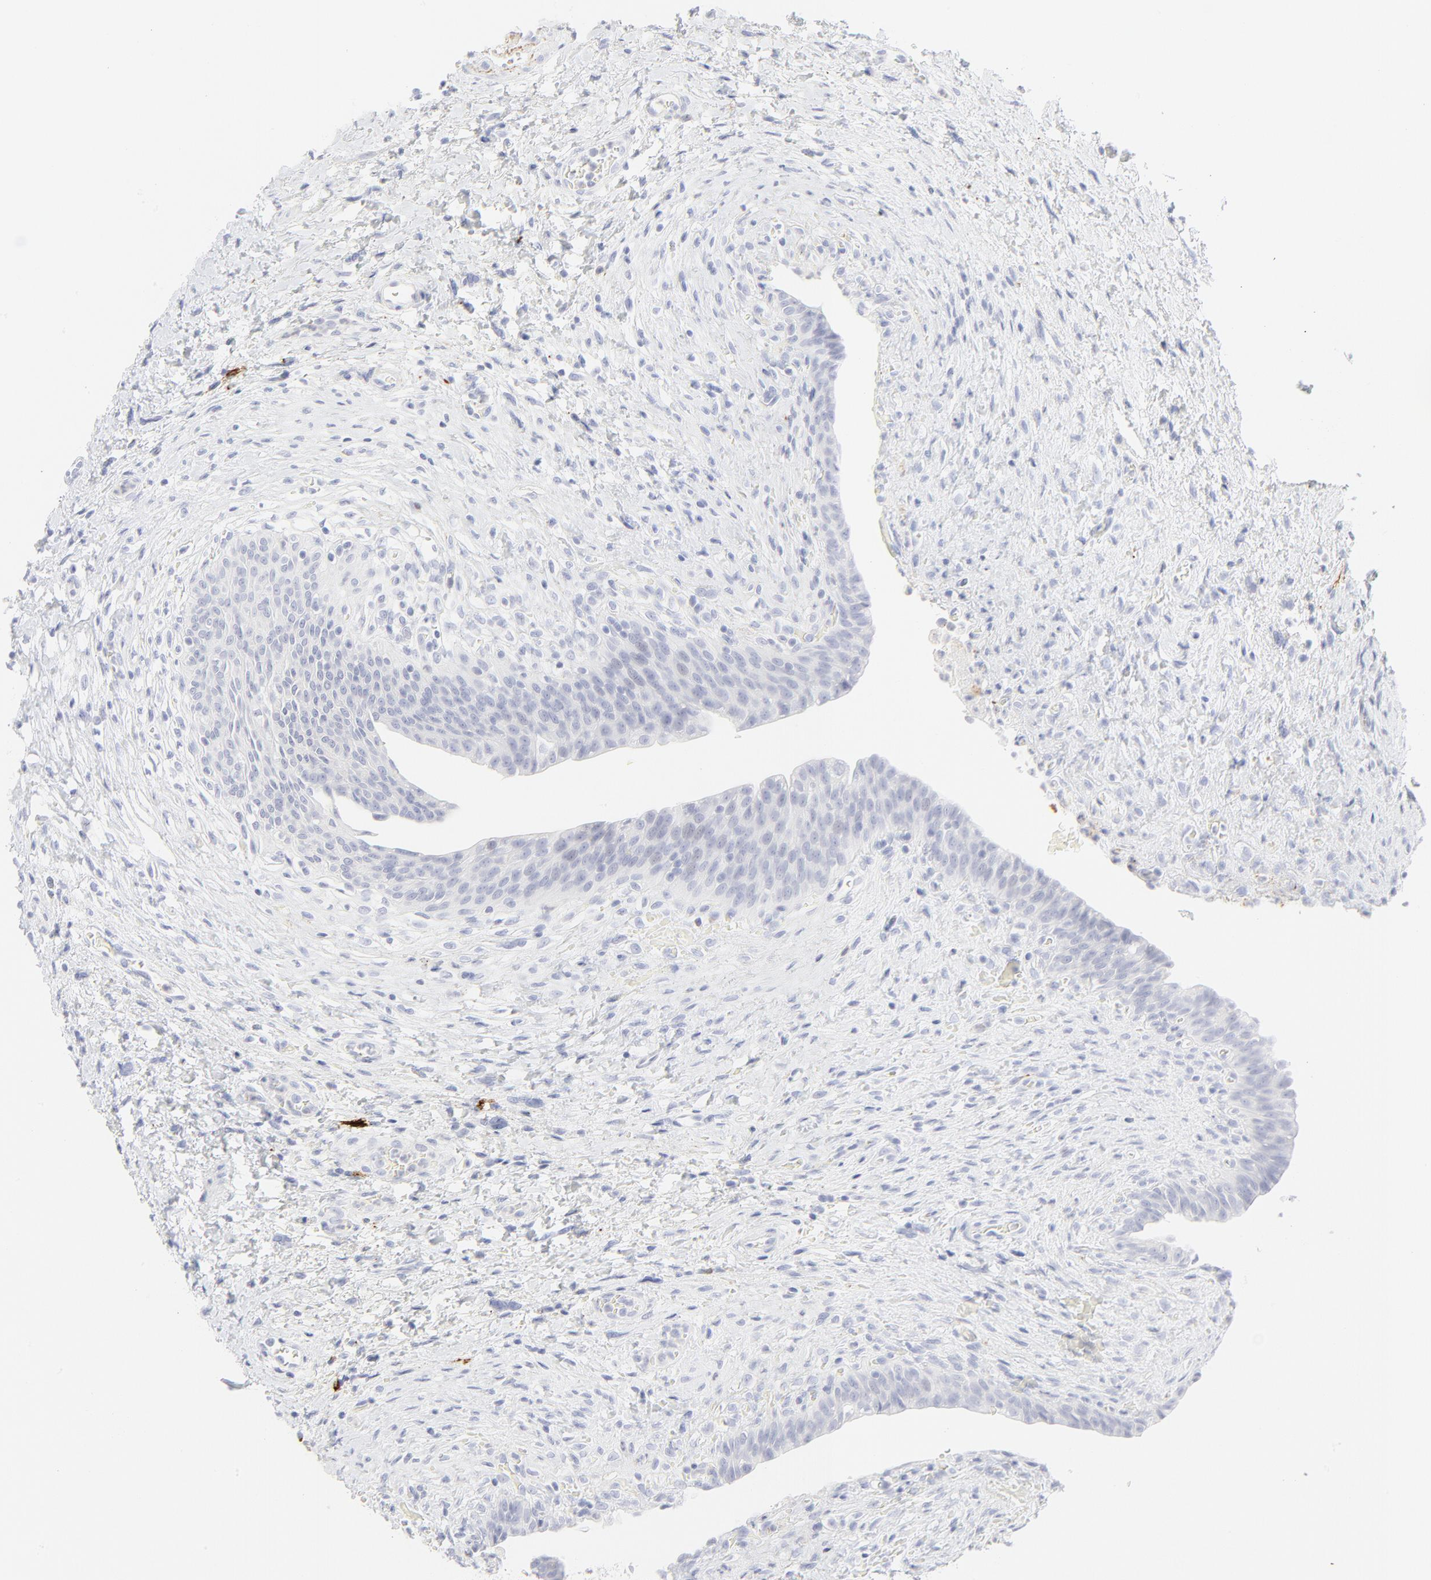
{"staining": {"intensity": "negative", "quantity": "none", "location": "none"}, "tissue": "urinary bladder", "cell_type": "Urothelial cells", "image_type": "normal", "snomed": [{"axis": "morphology", "description": "Normal tissue, NOS"}, {"axis": "morphology", "description": "Dysplasia, NOS"}, {"axis": "topography", "description": "Urinary bladder"}], "caption": "The micrograph displays no significant expression in urothelial cells of urinary bladder.", "gene": "CCR7", "patient": {"sex": "male", "age": 35}}